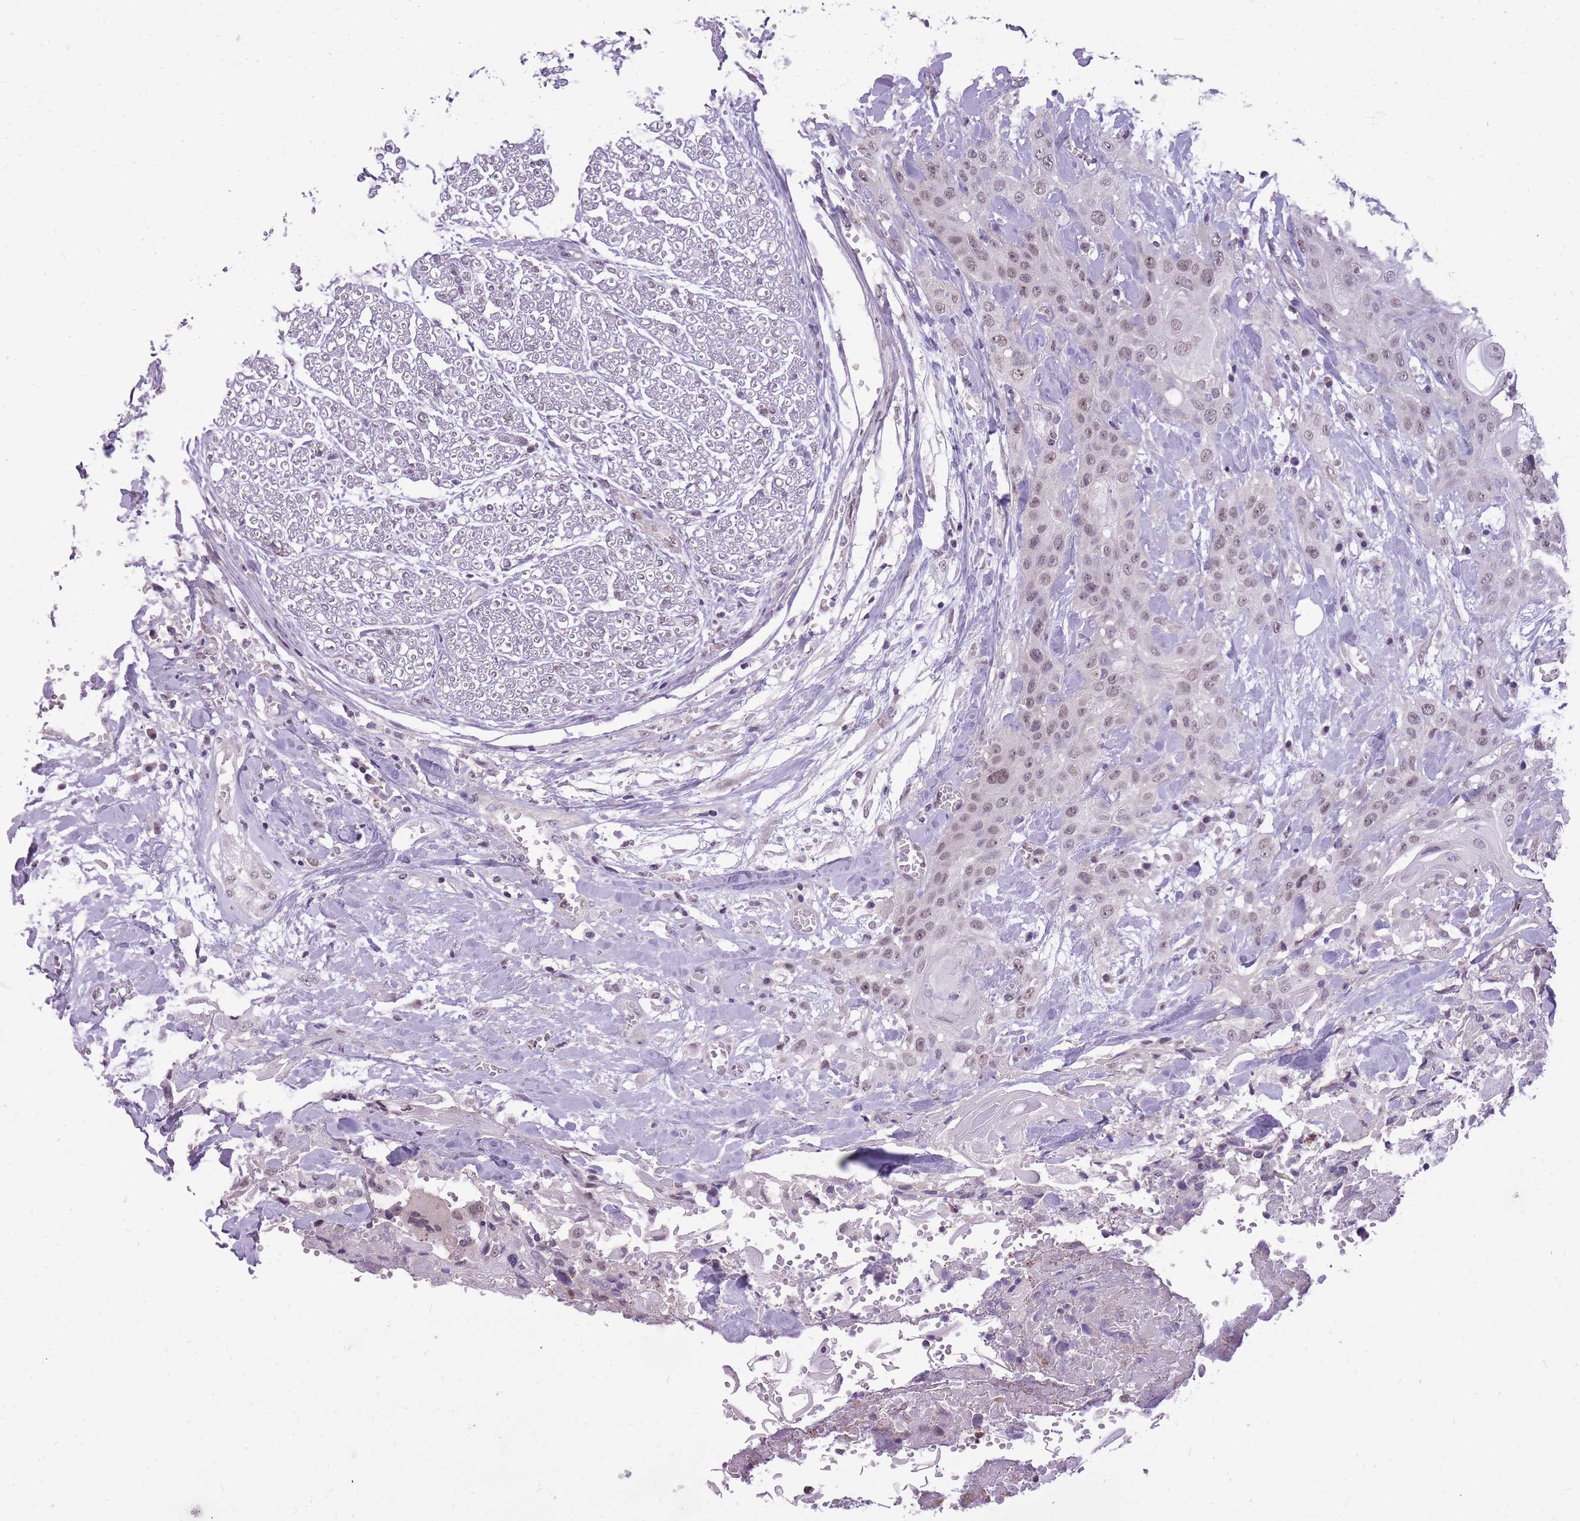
{"staining": {"intensity": "weak", "quantity": ">75%", "location": "nuclear"}, "tissue": "head and neck cancer", "cell_type": "Tumor cells", "image_type": "cancer", "snomed": [{"axis": "morphology", "description": "Squamous cell carcinoma, NOS"}, {"axis": "topography", "description": "Head-Neck"}], "caption": "There is low levels of weak nuclear staining in tumor cells of head and neck cancer (squamous cell carcinoma), as demonstrated by immunohistochemical staining (brown color).", "gene": "TIGD1", "patient": {"sex": "female", "age": 43}}